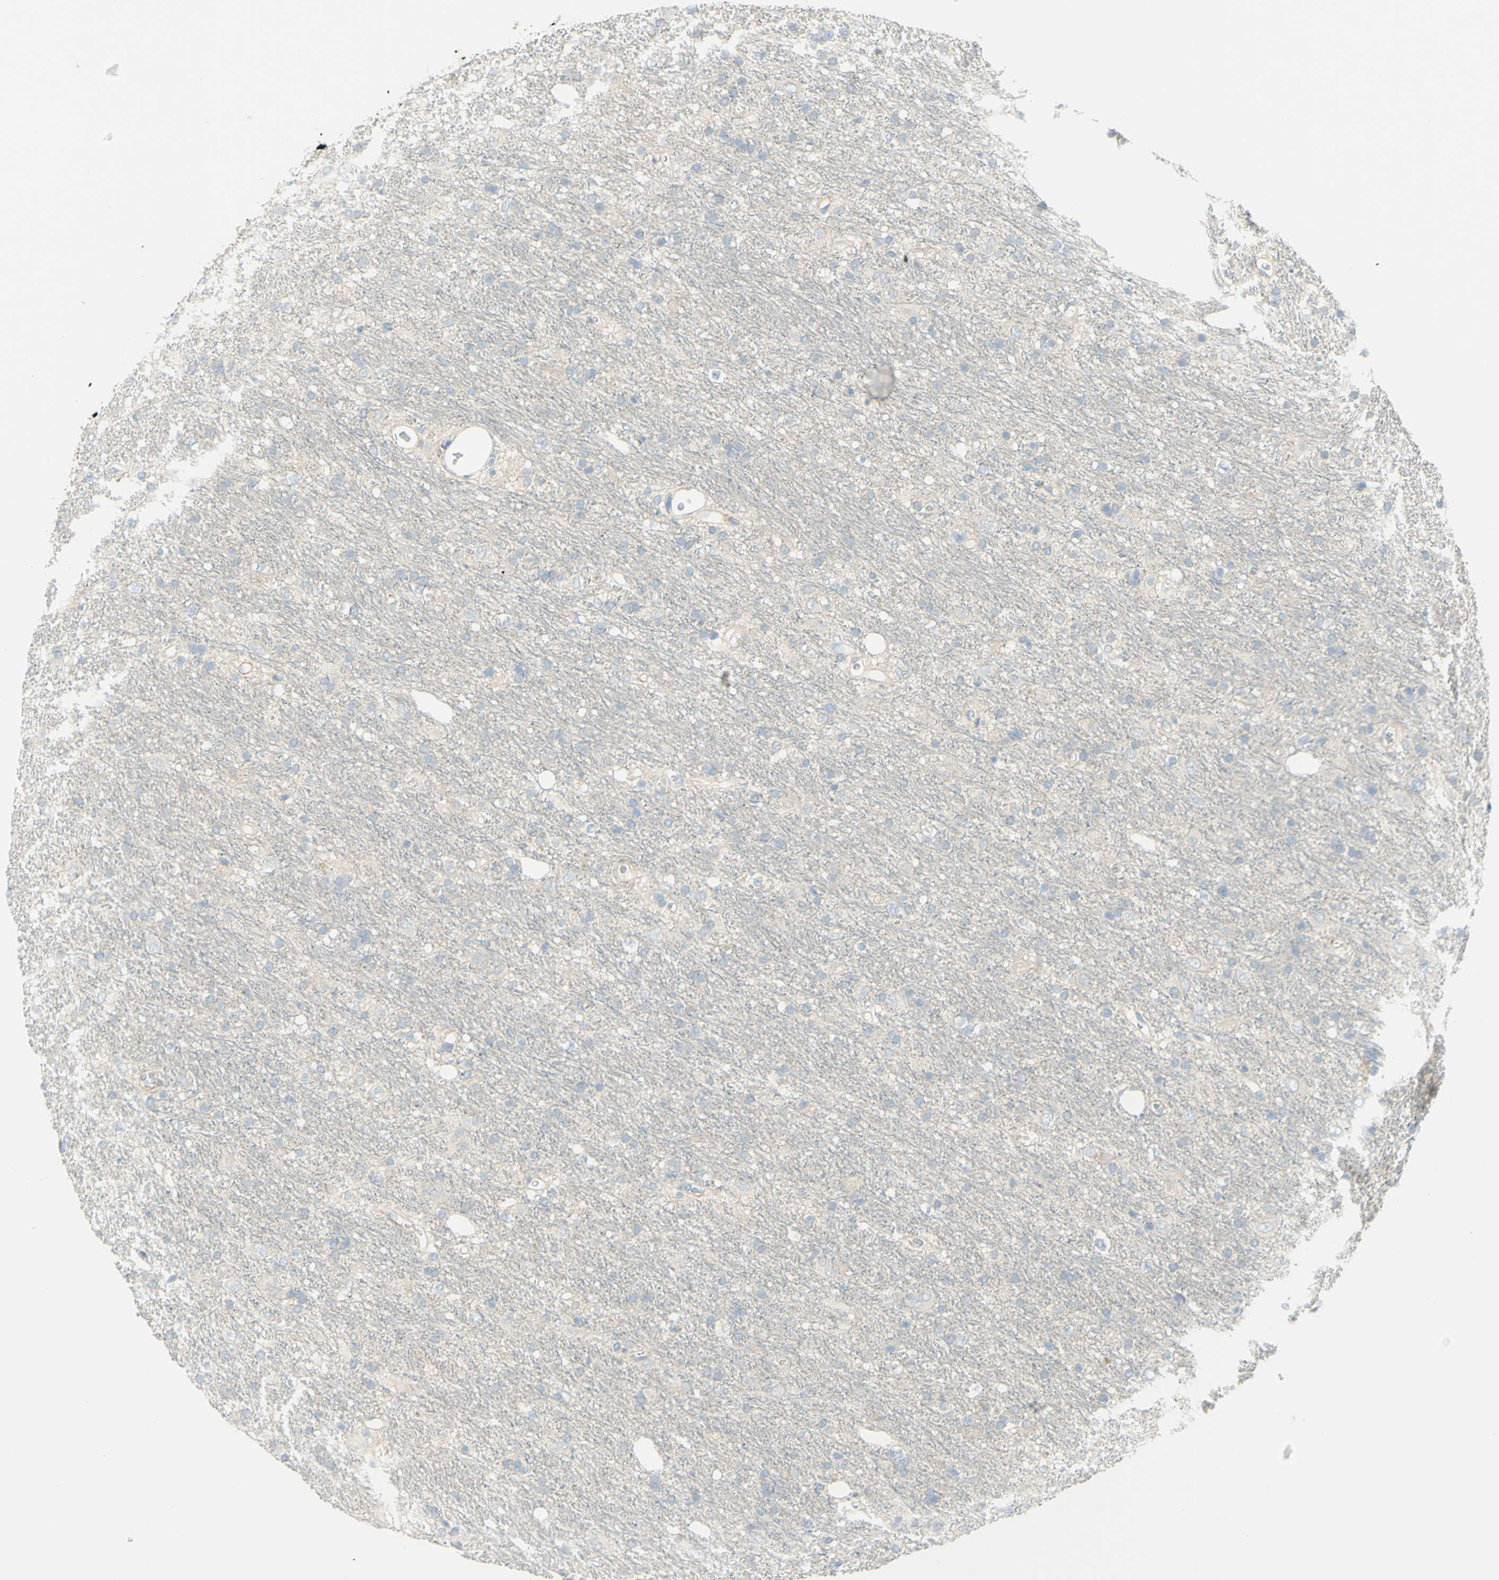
{"staining": {"intensity": "negative", "quantity": "none", "location": "none"}, "tissue": "glioma", "cell_type": "Tumor cells", "image_type": "cancer", "snomed": [{"axis": "morphology", "description": "Glioma, malignant, Low grade"}, {"axis": "topography", "description": "Brain"}], "caption": "Immunohistochemical staining of human low-grade glioma (malignant) reveals no significant positivity in tumor cells. (DAB IHC, high magnification).", "gene": "GCNT3", "patient": {"sex": "male", "age": 77}}